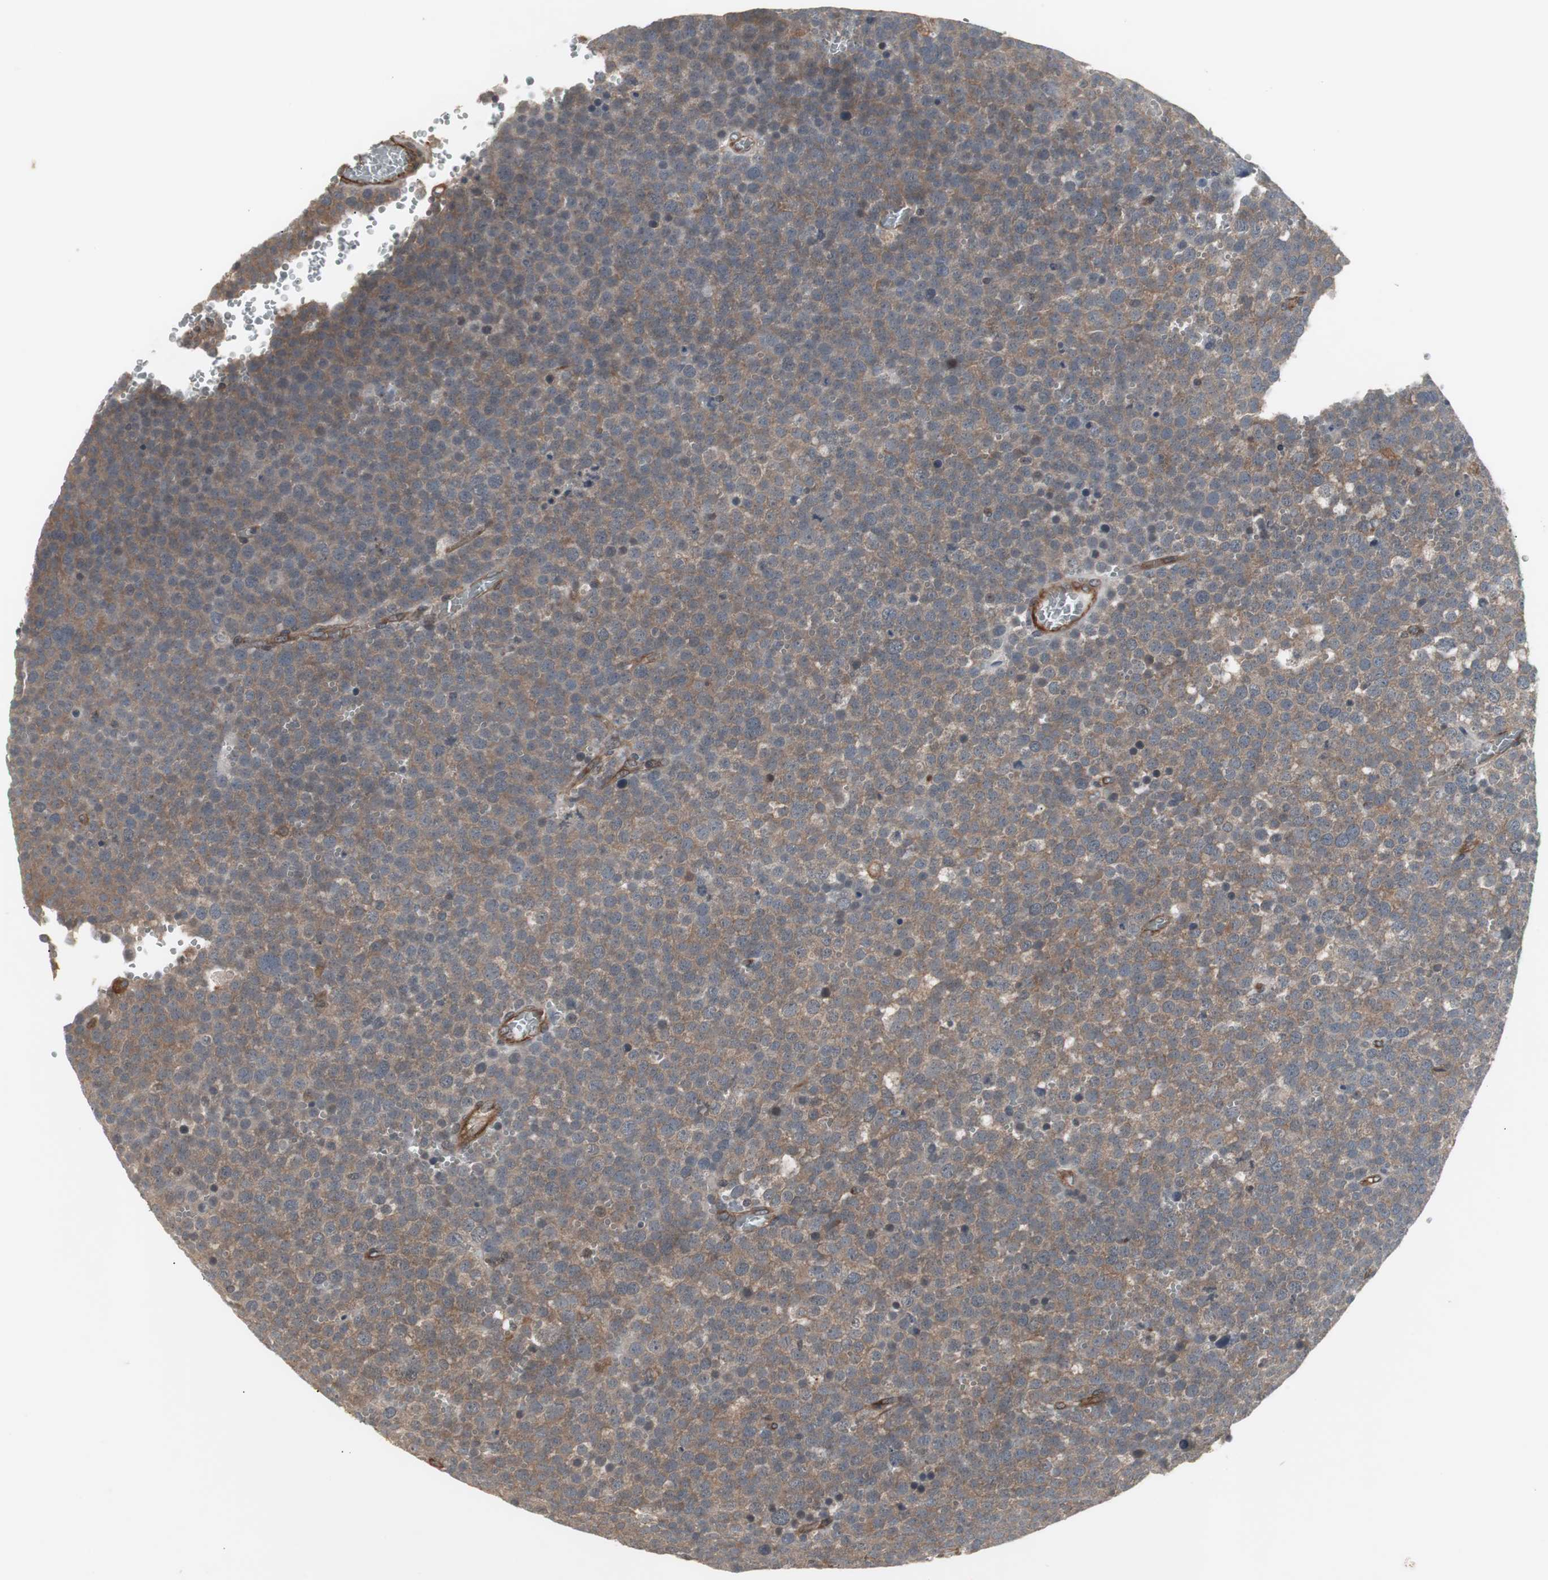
{"staining": {"intensity": "weak", "quantity": ">75%", "location": "cytoplasmic/membranous"}, "tissue": "testis cancer", "cell_type": "Tumor cells", "image_type": "cancer", "snomed": [{"axis": "morphology", "description": "Seminoma, NOS"}, {"axis": "topography", "description": "Testis"}], "caption": "Testis seminoma stained with immunohistochemistry displays weak cytoplasmic/membranous staining in about >75% of tumor cells.", "gene": "ATP2B2", "patient": {"sex": "male", "age": 71}}